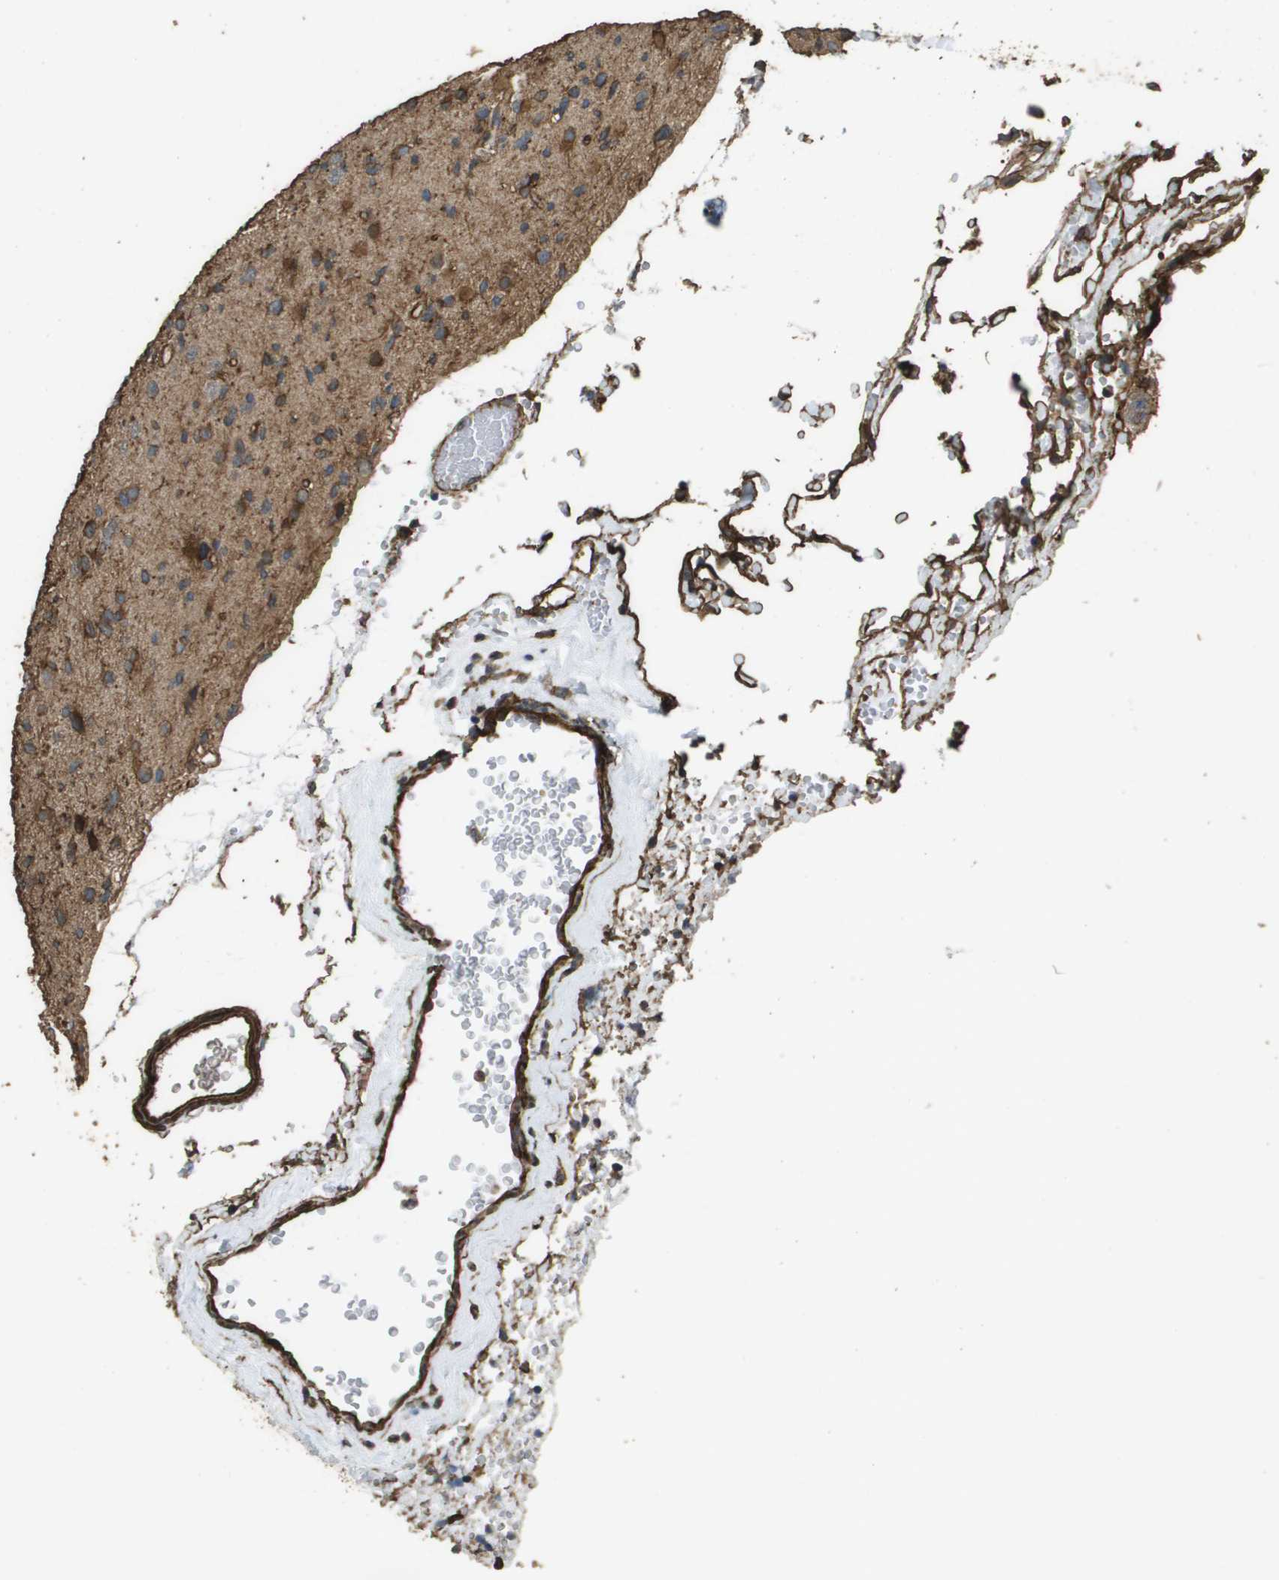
{"staining": {"intensity": "moderate", "quantity": ">75%", "location": "cytoplasmic/membranous"}, "tissue": "glioma", "cell_type": "Tumor cells", "image_type": "cancer", "snomed": [{"axis": "morphology", "description": "Glioma, malignant, Low grade"}, {"axis": "topography", "description": "Brain"}], "caption": "Brown immunohistochemical staining in human malignant glioma (low-grade) reveals moderate cytoplasmic/membranous positivity in about >75% of tumor cells. (IHC, brightfield microscopy, high magnification).", "gene": "AAMP", "patient": {"sex": "female", "age": 22}}